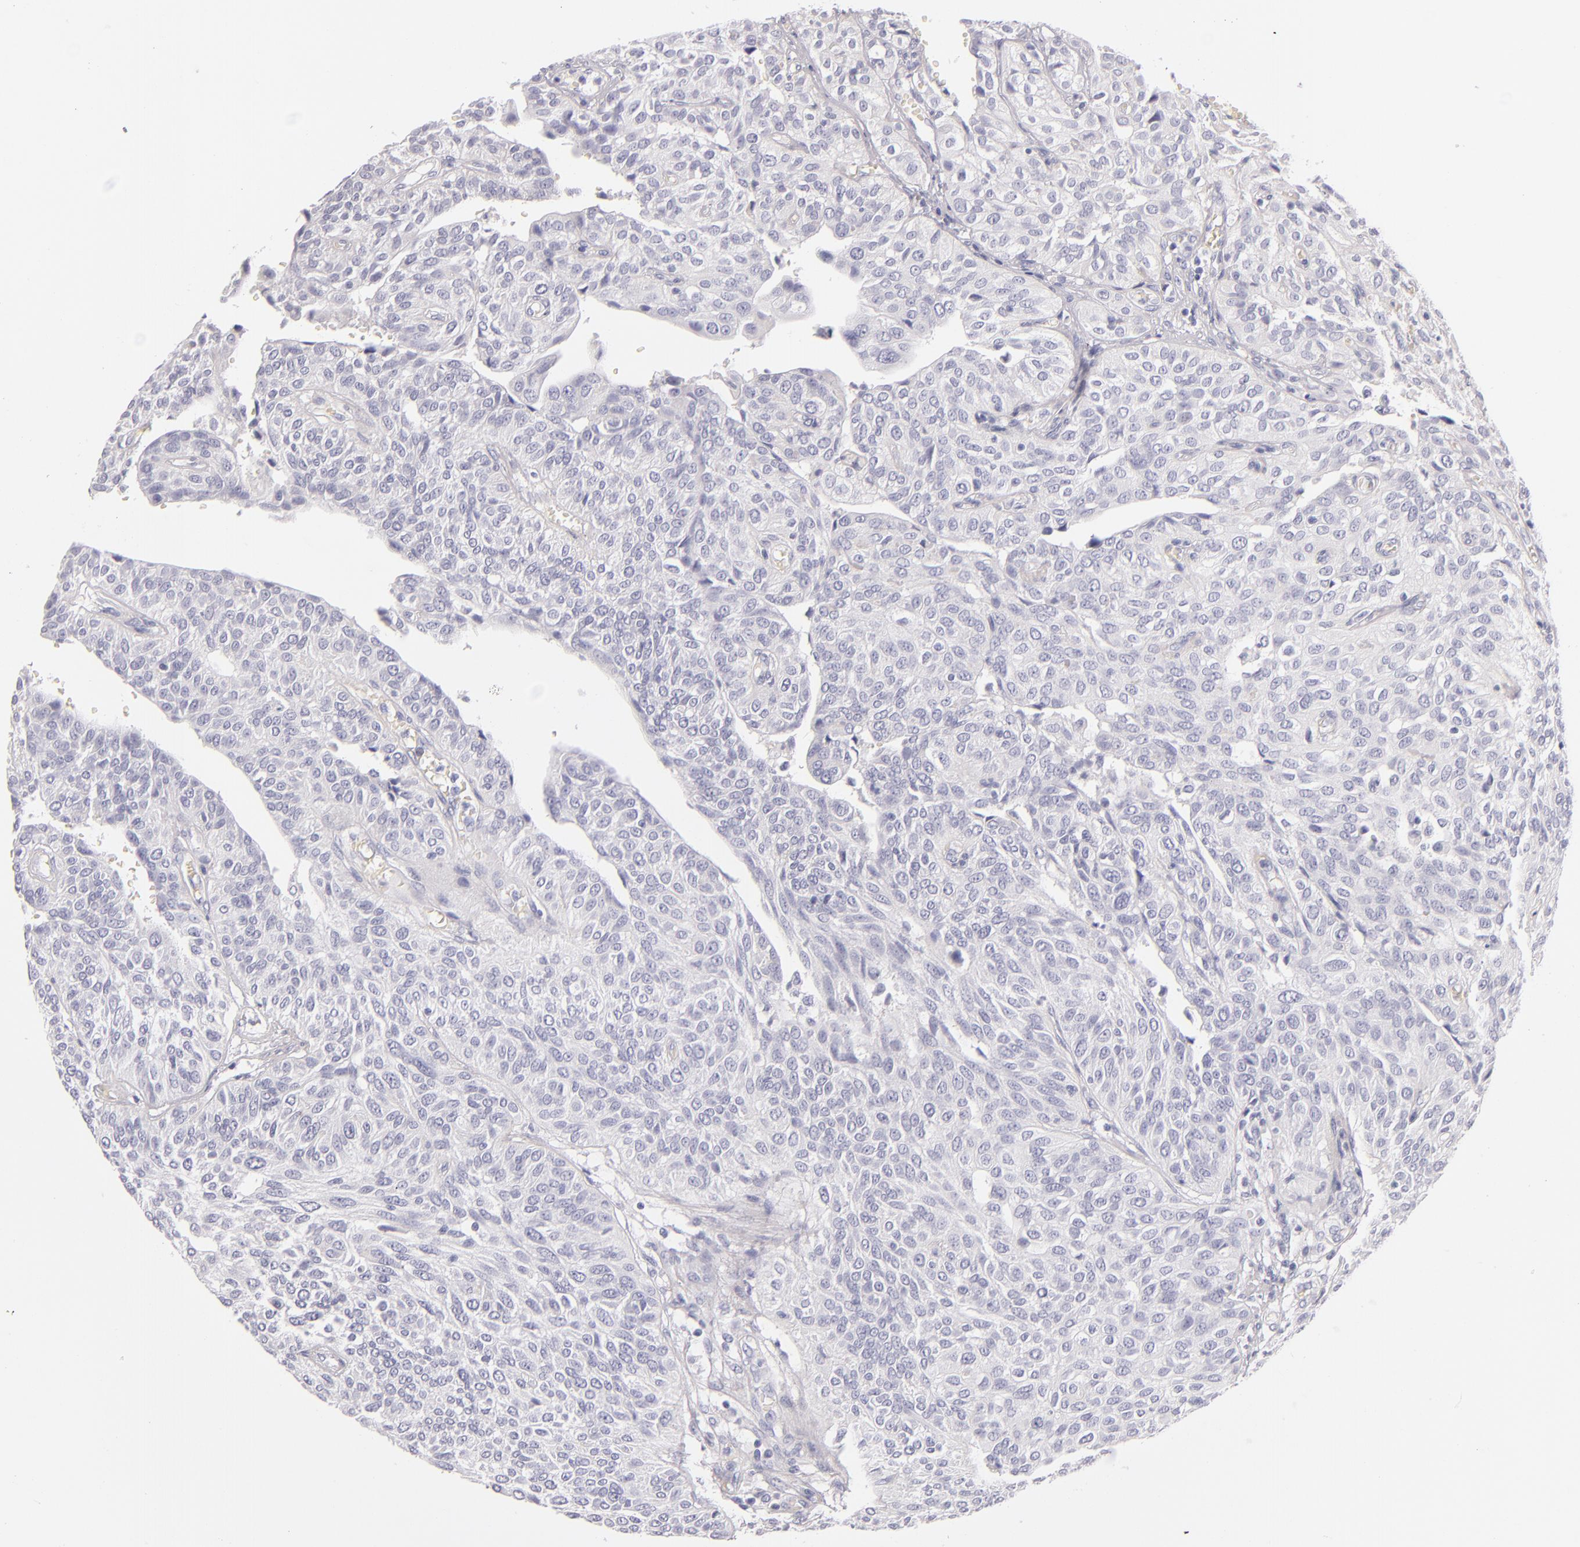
{"staining": {"intensity": "negative", "quantity": "none", "location": "none"}, "tissue": "urothelial cancer", "cell_type": "Tumor cells", "image_type": "cancer", "snomed": [{"axis": "morphology", "description": "Urothelial carcinoma, High grade"}, {"axis": "topography", "description": "Urinary bladder"}], "caption": "This is a image of immunohistochemistry (IHC) staining of urothelial carcinoma (high-grade), which shows no staining in tumor cells.", "gene": "FABP1", "patient": {"sex": "male", "age": 56}}